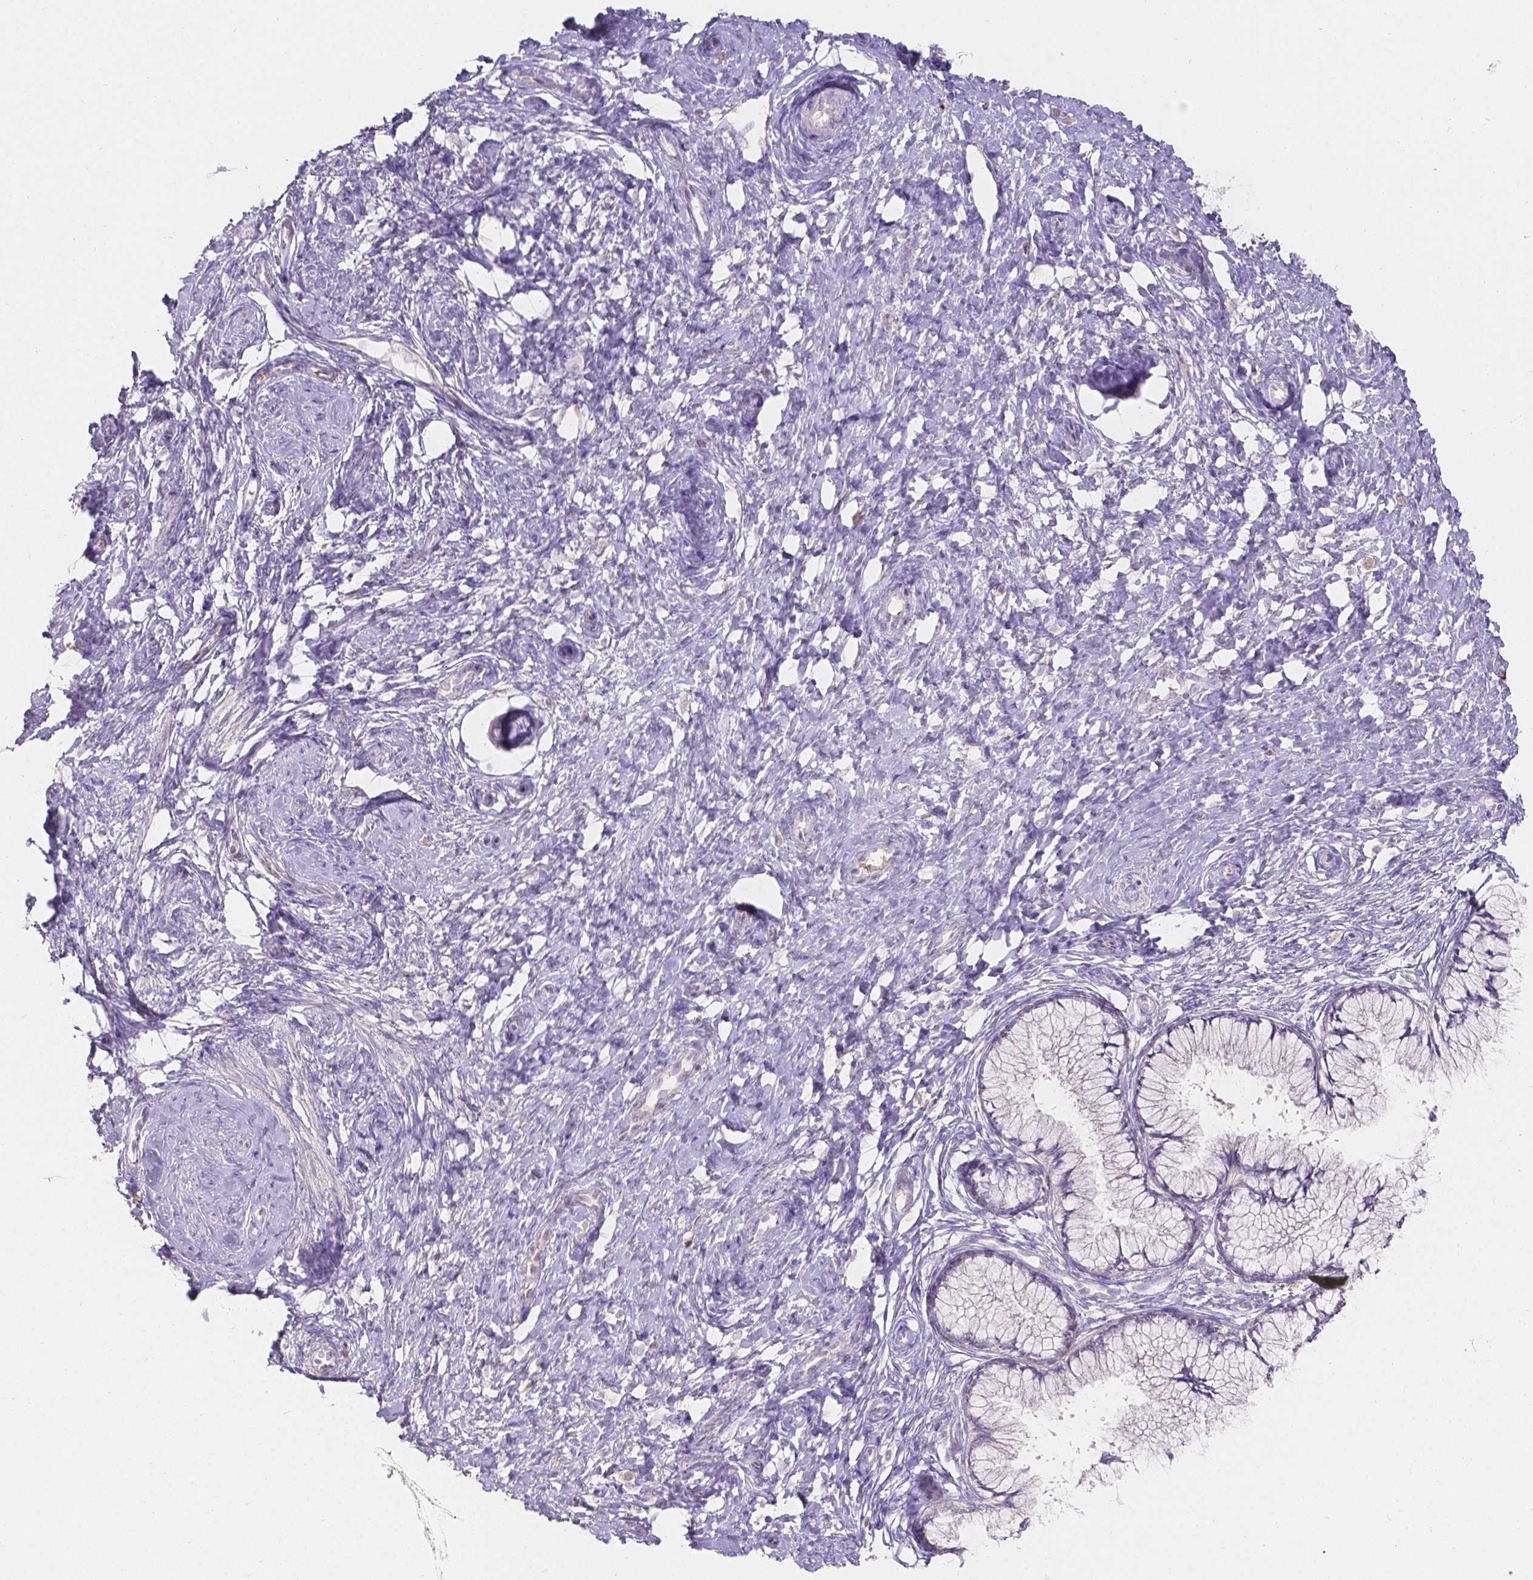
{"staining": {"intensity": "negative", "quantity": "none", "location": "none"}, "tissue": "cervix", "cell_type": "Glandular cells", "image_type": "normal", "snomed": [{"axis": "morphology", "description": "Normal tissue, NOS"}, {"axis": "topography", "description": "Cervix"}], "caption": "Human cervix stained for a protein using immunohistochemistry (IHC) displays no expression in glandular cells.", "gene": "DCAF4L1", "patient": {"sex": "female", "age": 37}}